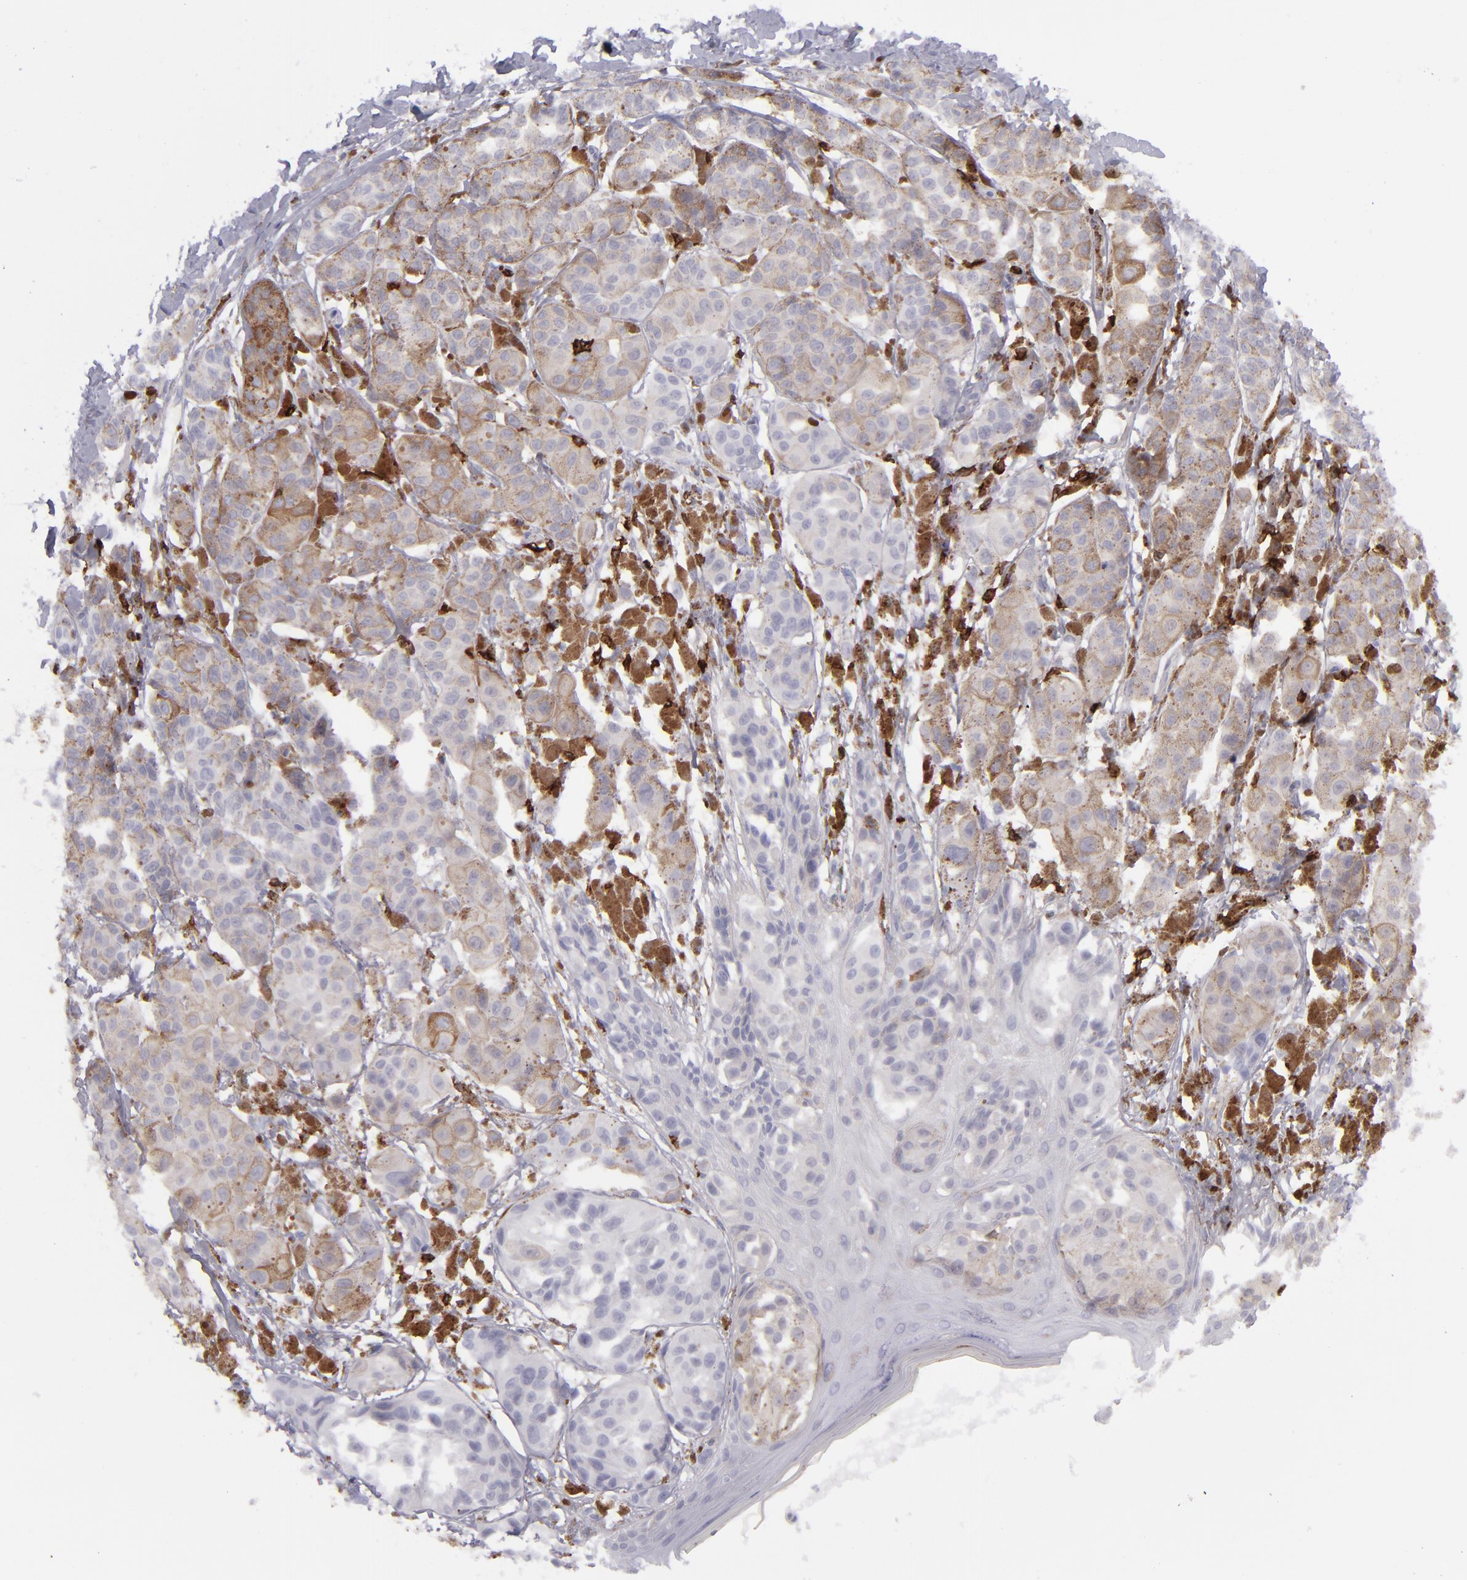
{"staining": {"intensity": "weak", "quantity": "25%-75%", "location": "cytoplasmic/membranous"}, "tissue": "melanoma", "cell_type": "Tumor cells", "image_type": "cancer", "snomed": [{"axis": "morphology", "description": "Malignant melanoma, NOS"}, {"axis": "topography", "description": "Skin"}], "caption": "This is a micrograph of immunohistochemistry (IHC) staining of malignant melanoma, which shows weak positivity in the cytoplasmic/membranous of tumor cells.", "gene": "CD27", "patient": {"sex": "male", "age": 76}}